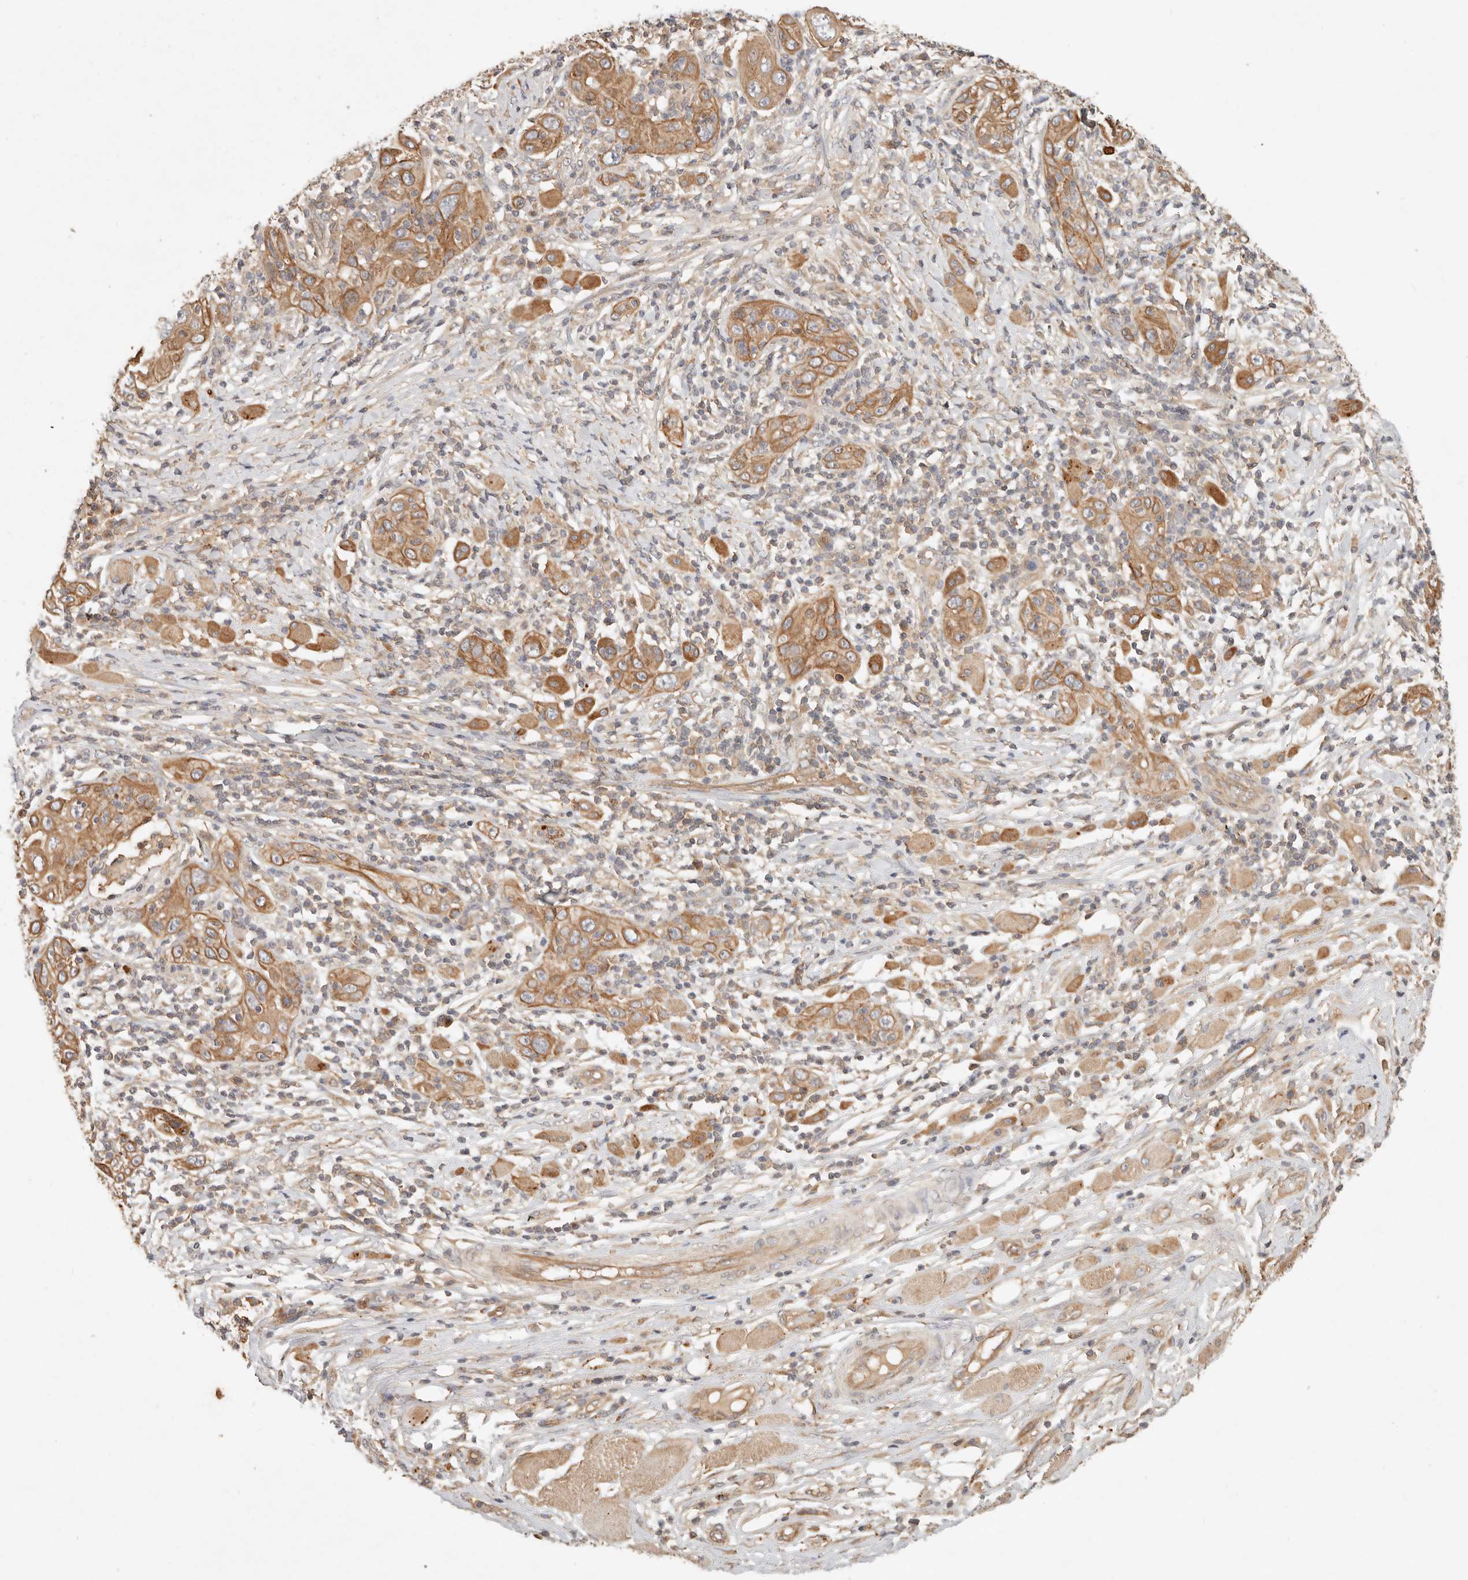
{"staining": {"intensity": "moderate", "quantity": ">75%", "location": "cytoplasmic/membranous"}, "tissue": "skin cancer", "cell_type": "Tumor cells", "image_type": "cancer", "snomed": [{"axis": "morphology", "description": "Squamous cell carcinoma, NOS"}, {"axis": "topography", "description": "Skin"}], "caption": "High-magnification brightfield microscopy of skin squamous cell carcinoma stained with DAB (3,3'-diaminobenzidine) (brown) and counterstained with hematoxylin (blue). tumor cells exhibit moderate cytoplasmic/membranous expression is seen in approximately>75% of cells. (DAB IHC, brown staining for protein, blue staining for nuclei).", "gene": "HECTD3", "patient": {"sex": "female", "age": 88}}